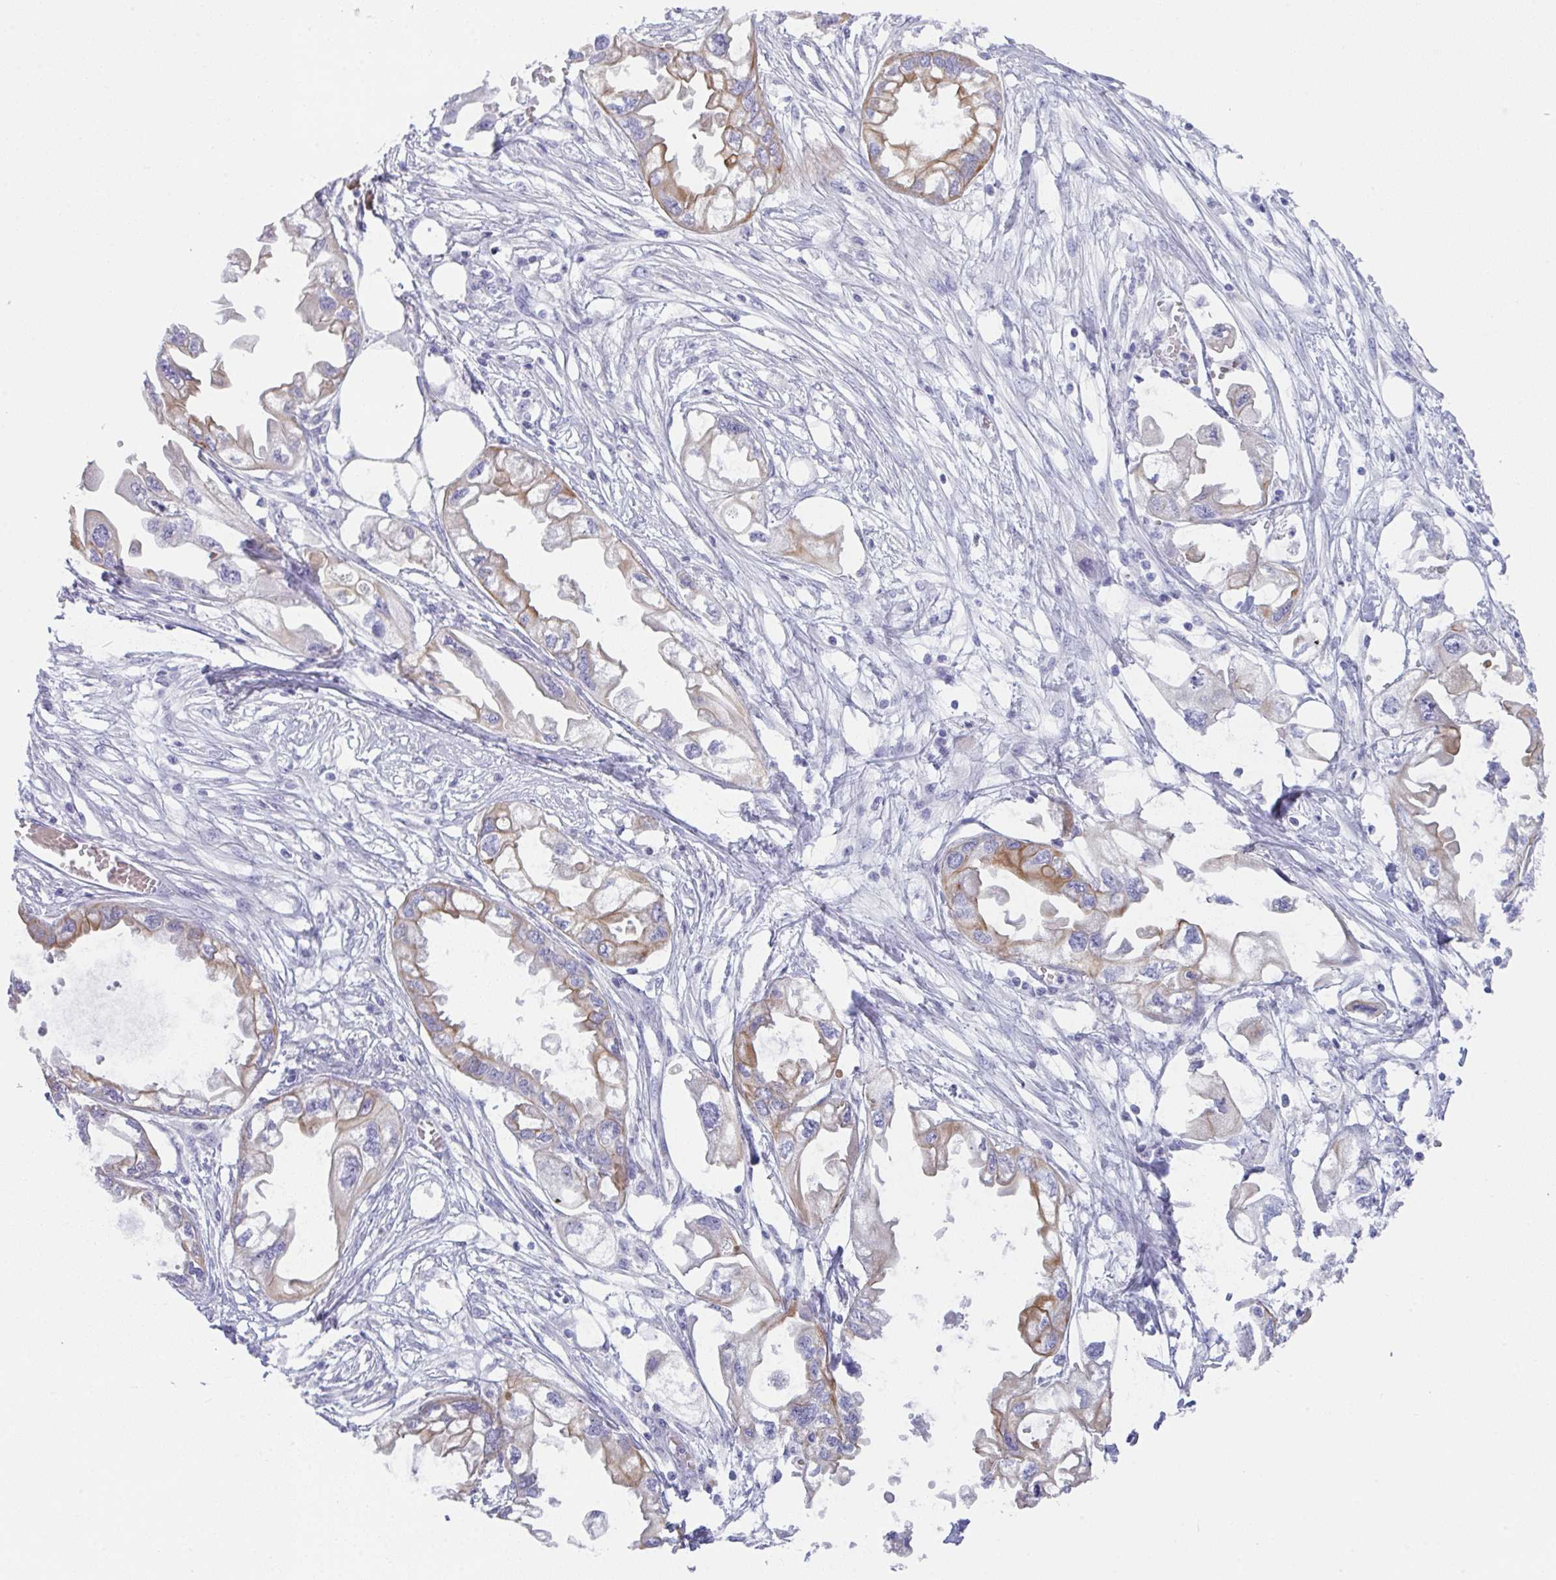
{"staining": {"intensity": "weak", "quantity": "25%-75%", "location": "cytoplasmic/membranous"}, "tissue": "endometrial cancer", "cell_type": "Tumor cells", "image_type": "cancer", "snomed": [{"axis": "morphology", "description": "Adenocarcinoma, NOS"}, {"axis": "morphology", "description": "Adenocarcinoma, metastatic, NOS"}, {"axis": "topography", "description": "Adipose tissue"}, {"axis": "topography", "description": "Endometrium"}], "caption": "Metastatic adenocarcinoma (endometrial) stained with a brown dye reveals weak cytoplasmic/membranous positive expression in approximately 25%-75% of tumor cells.", "gene": "TRAF4", "patient": {"sex": "female", "age": 67}}